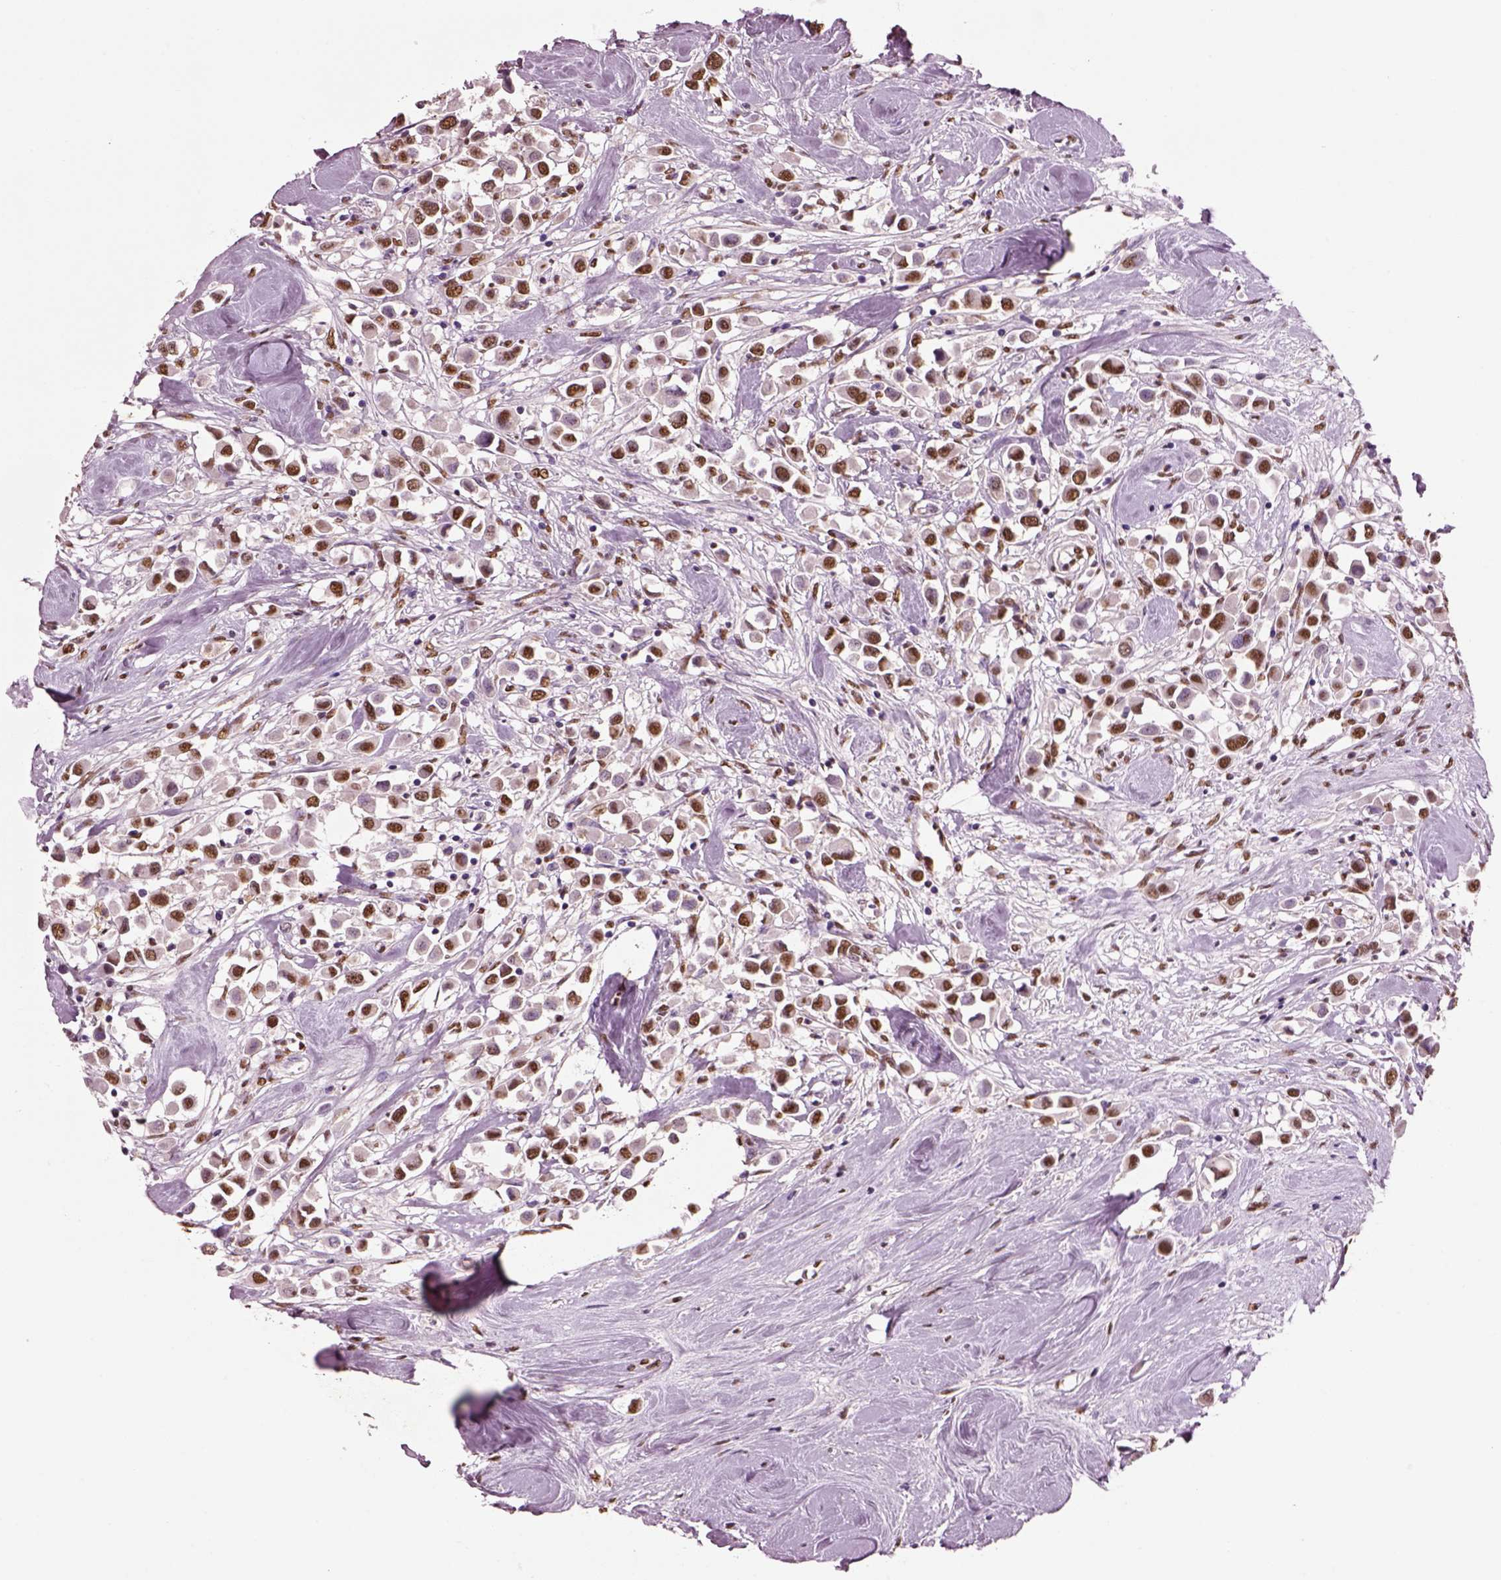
{"staining": {"intensity": "moderate", "quantity": ">75%", "location": "nuclear"}, "tissue": "breast cancer", "cell_type": "Tumor cells", "image_type": "cancer", "snomed": [{"axis": "morphology", "description": "Duct carcinoma"}, {"axis": "topography", "description": "Breast"}], "caption": "A micrograph of breast cancer stained for a protein reveals moderate nuclear brown staining in tumor cells.", "gene": "DDX3X", "patient": {"sex": "female", "age": 61}}